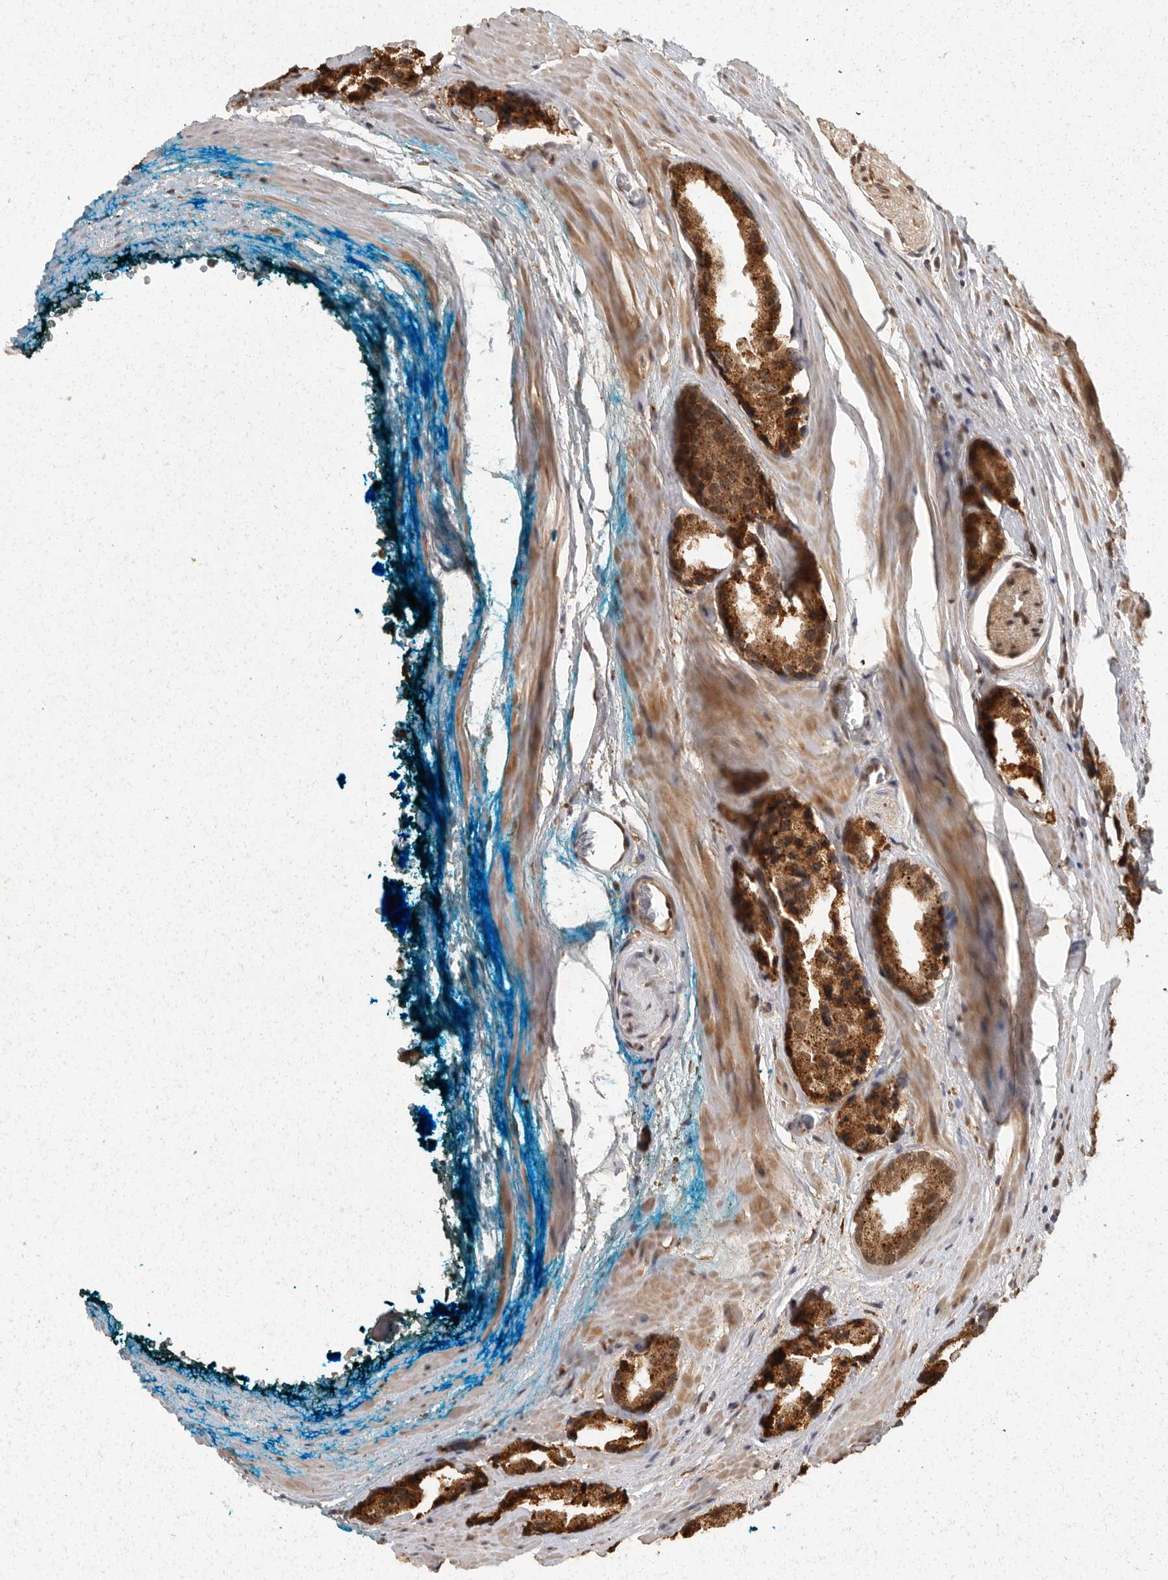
{"staining": {"intensity": "strong", "quantity": ">75%", "location": "cytoplasmic/membranous,nuclear"}, "tissue": "prostate cancer", "cell_type": "Tumor cells", "image_type": "cancer", "snomed": [{"axis": "morphology", "description": "Adenocarcinoma, High grade"}, {"axis": "topography", "description": "Prostate"}], "caption": "This photomicrograph exhibits prostate cancer (high-grade adenocarcinoma) stained with immunohistochemistry to label a protein in brown. The cytoplasmic/membranous and nuclear of tumor cells show strong positivity for the protein. Nuclei are counter-stained blue.", "gene": "ZNF83", "patient": {"sex": "male", "age": 63}}